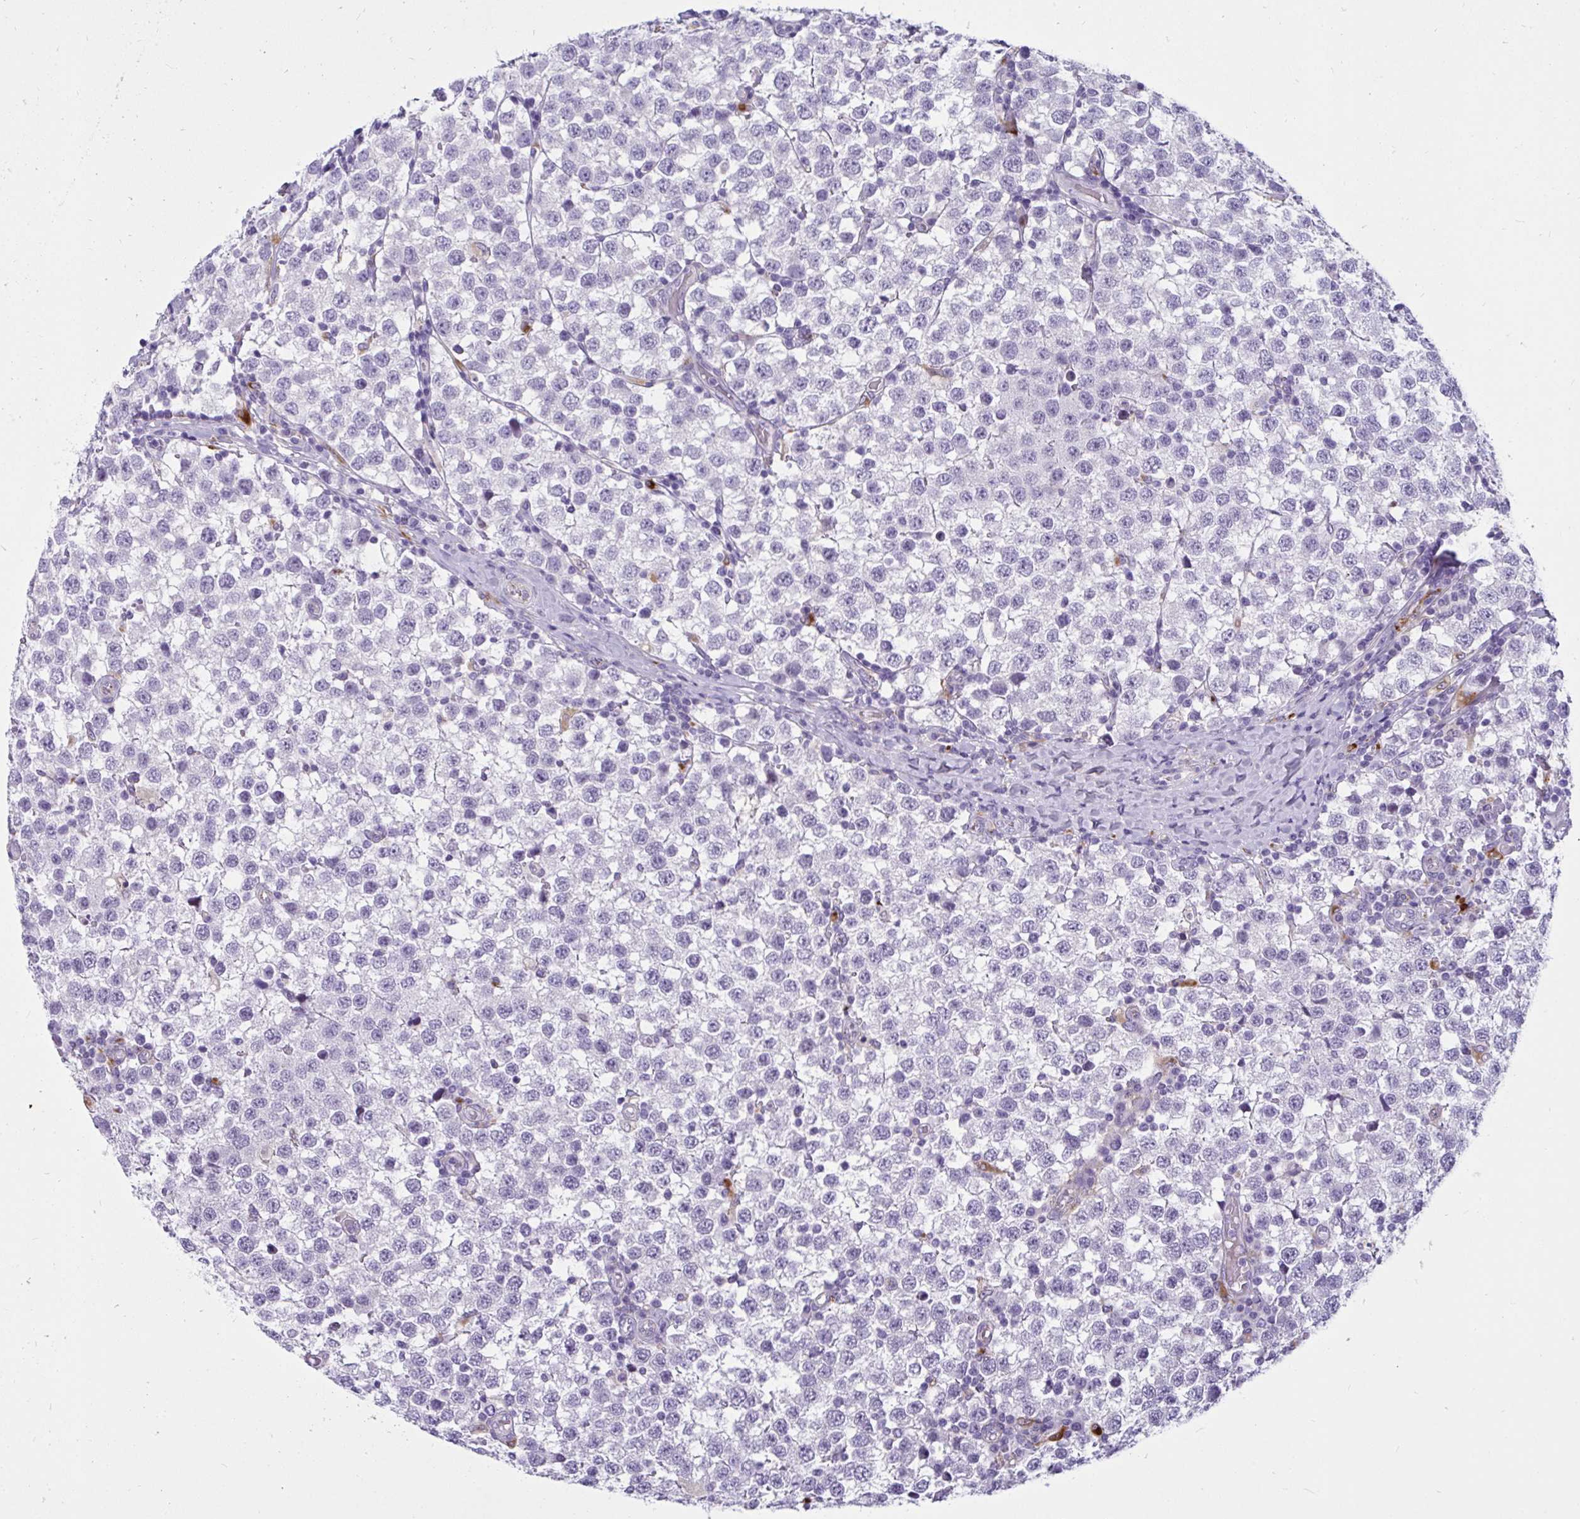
{"staining": {"intensity": "negative", "quantity": "none", "location": "none"}, "tissue": "testis cancer", "cell_type": "Tumor cells", "image_type": "cancer", "snomed": [{"axis": "morphology", "description": "Seminoma, NOS"}, {"axis": "topography", "description": "Testis"}], "caption": "Histopathology image shows no significant protein expression in tumor cells of testis cancer.", "gene": "CTSZ", "patient": {"sex": "male", "age": 34}}